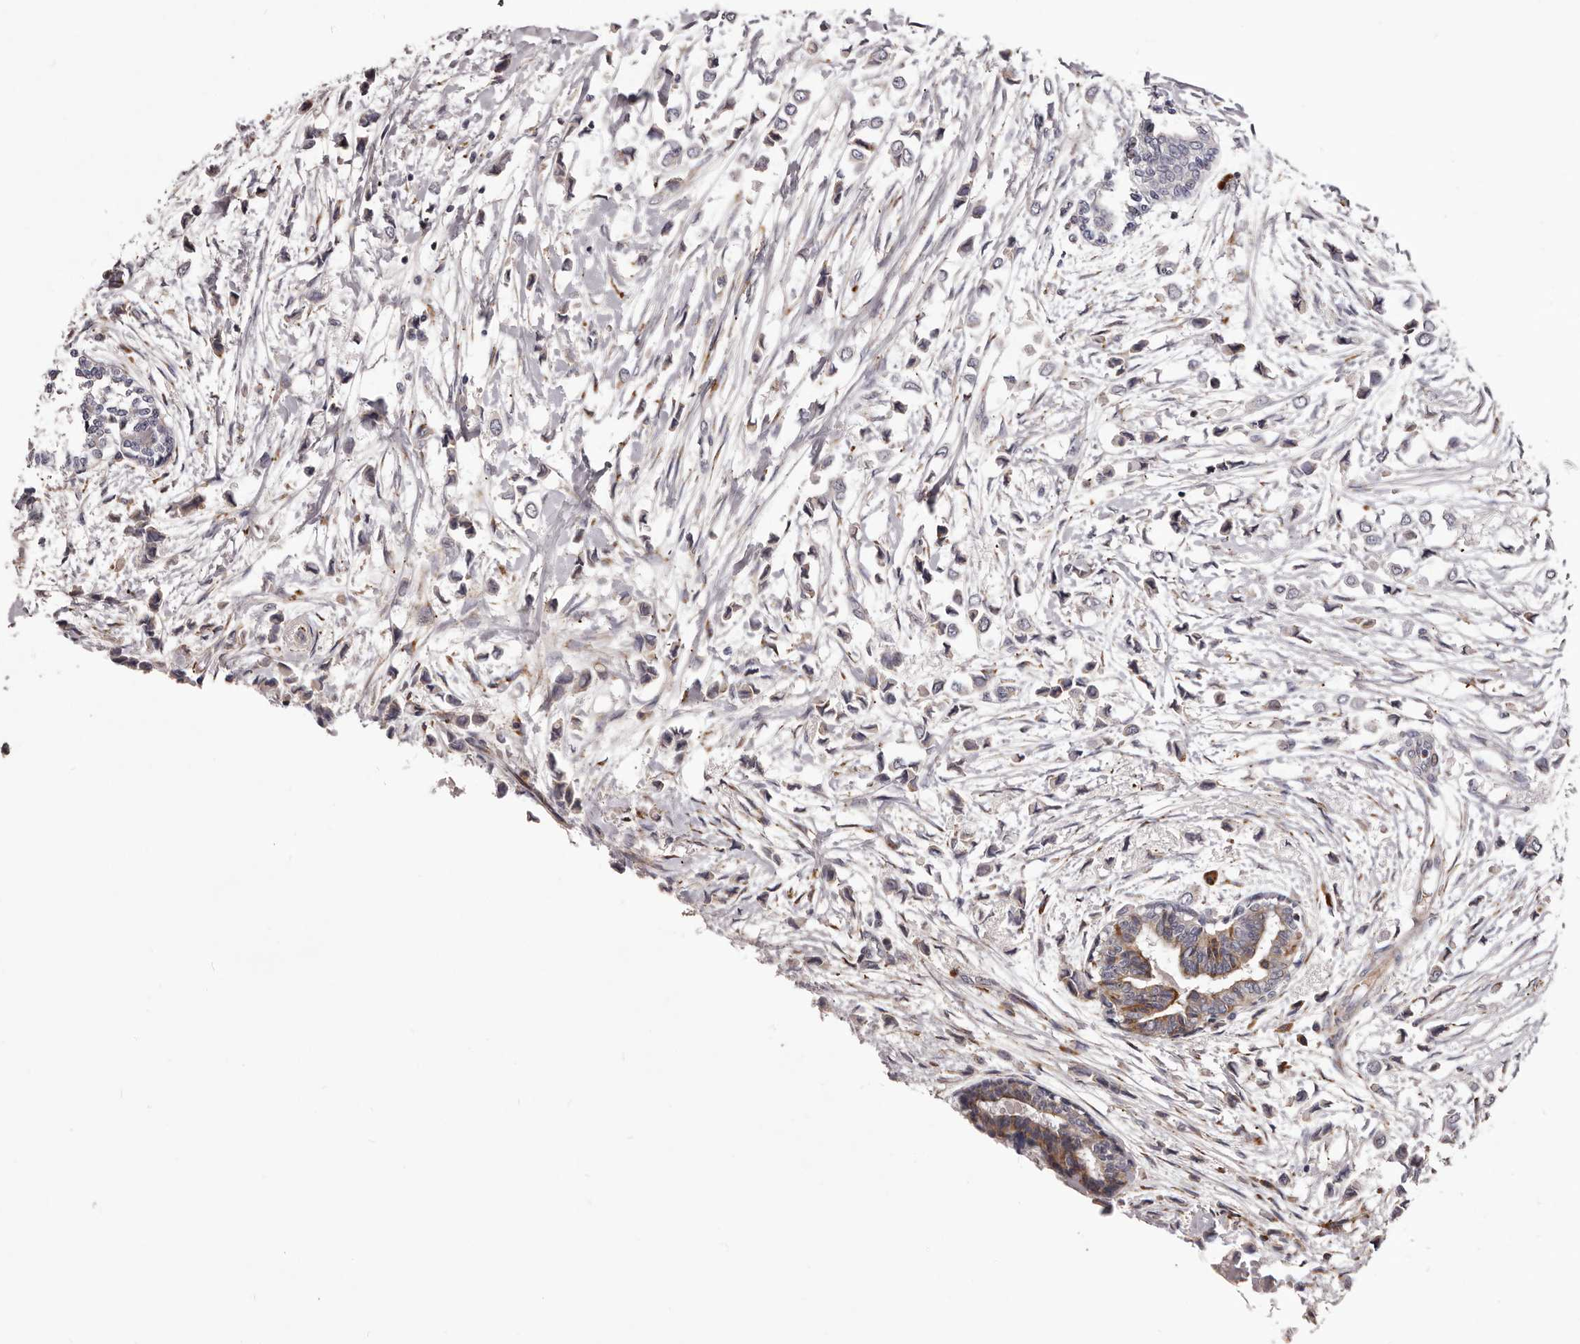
{"staining": {"intensity": "negative", "quantity": "none", "location": "none"}, "tissue": "breast cancer", "cell_type": "Tumor cells", "image_type": "cancer", "snomed": [{"axis": "morphology", "description": "Lobular carcinoma"}, {"axis": "topography", "description": "Breast"}], "caption": "Histopathology image shows no protein expression in tumor cells of lobular carcinoma (breast) tissue.", "gene": "ALPK1", "patient": {"sex": "female", "age": 51}}